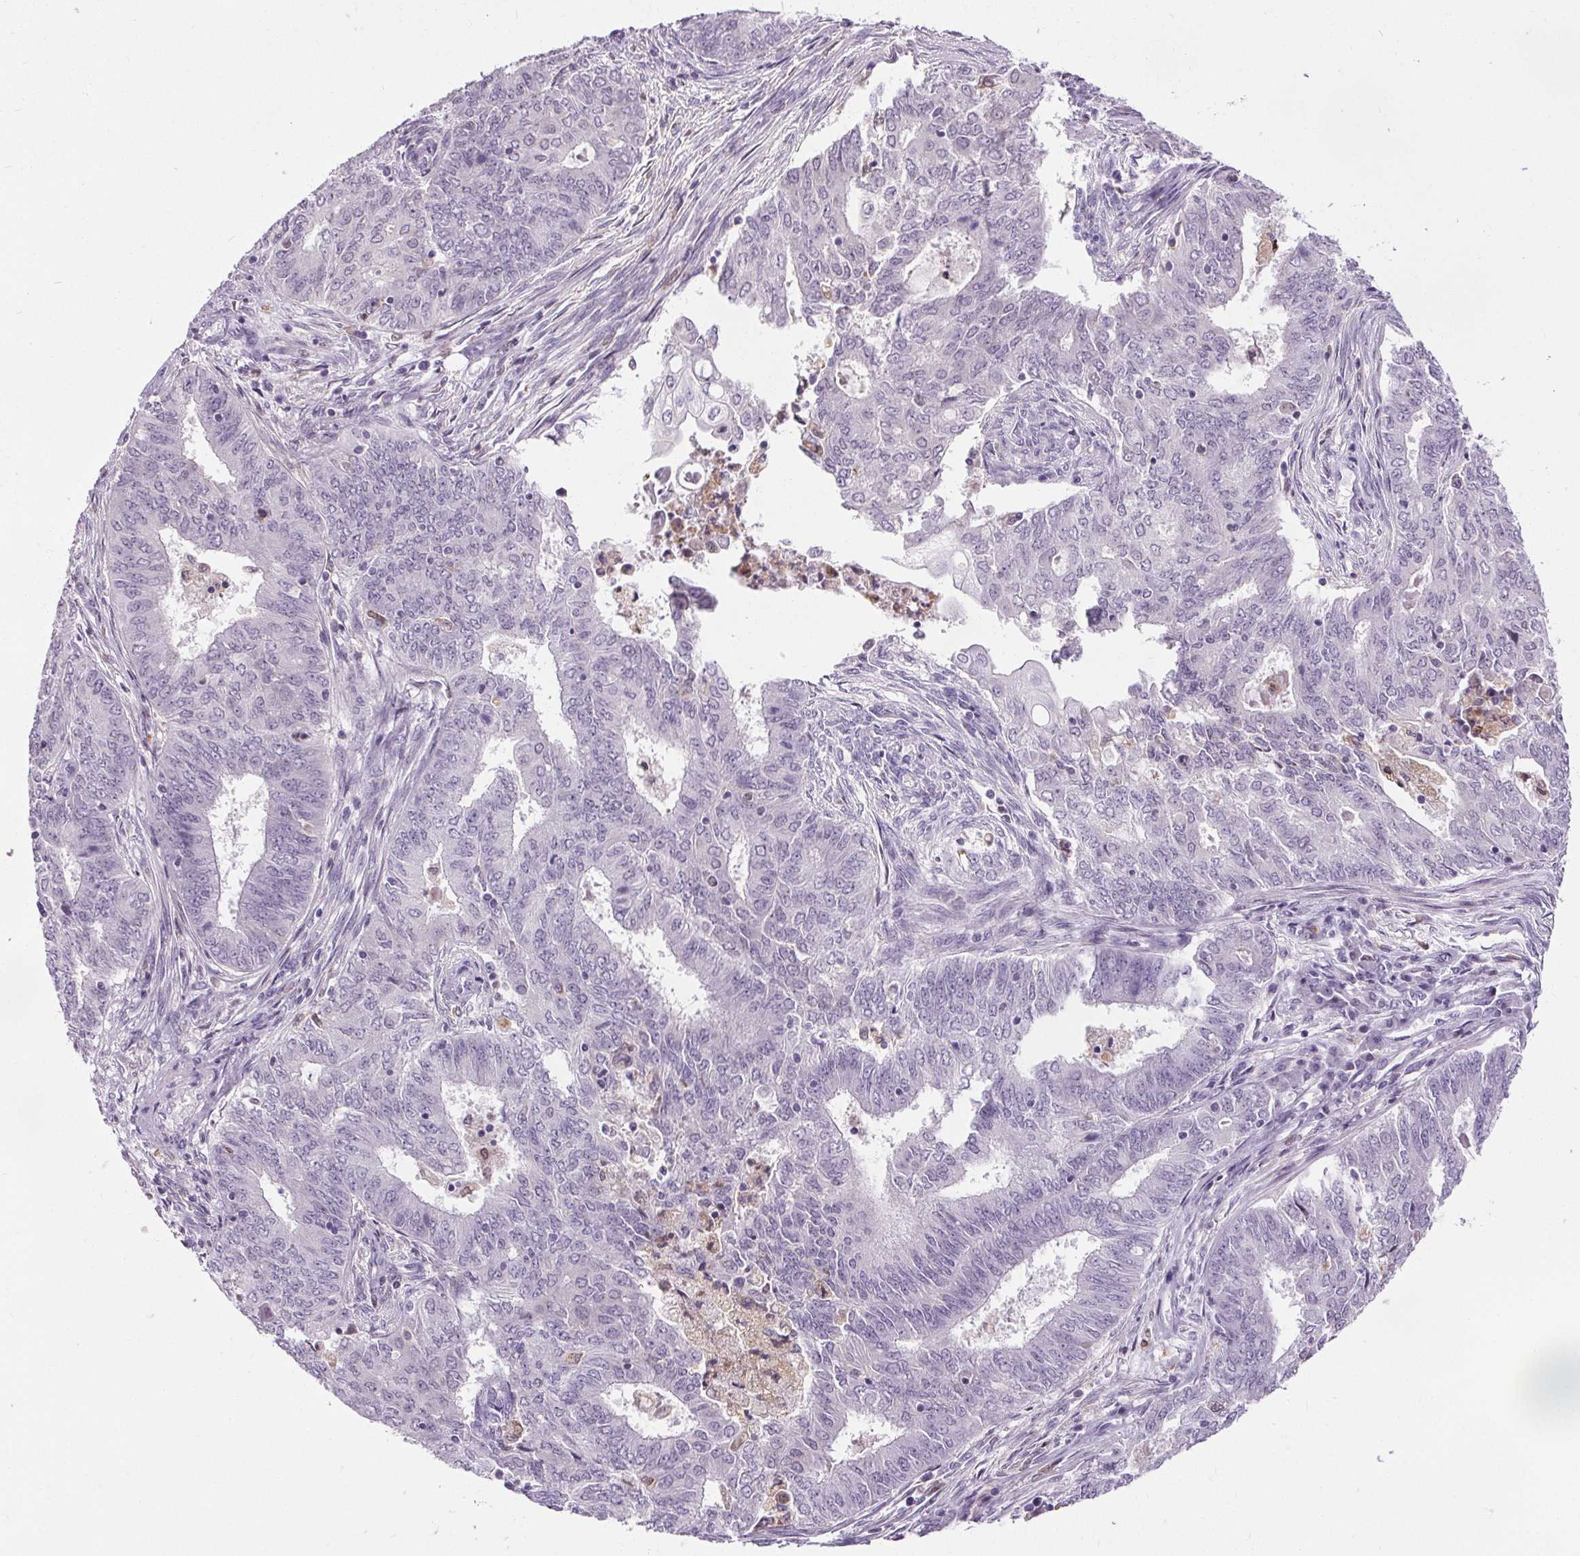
{"staining": {"intensity": "negative", "quantity": "none", "location": "none"}, "tissue": "endometrial cancer", "cell_type": "Tumor cells", "image_type": "cancer", "snomed": [{"axis": "morphology", "description": "Adenocarcinoma, NOS"}, {"axis": "topography", "description": "Endometrium"}], "caption": "There is no significant staining in tumor cells of adenocarcinoma (endometrial).", "gene": "TMEM240", "patient": {"sex": "female", "age": 62}}